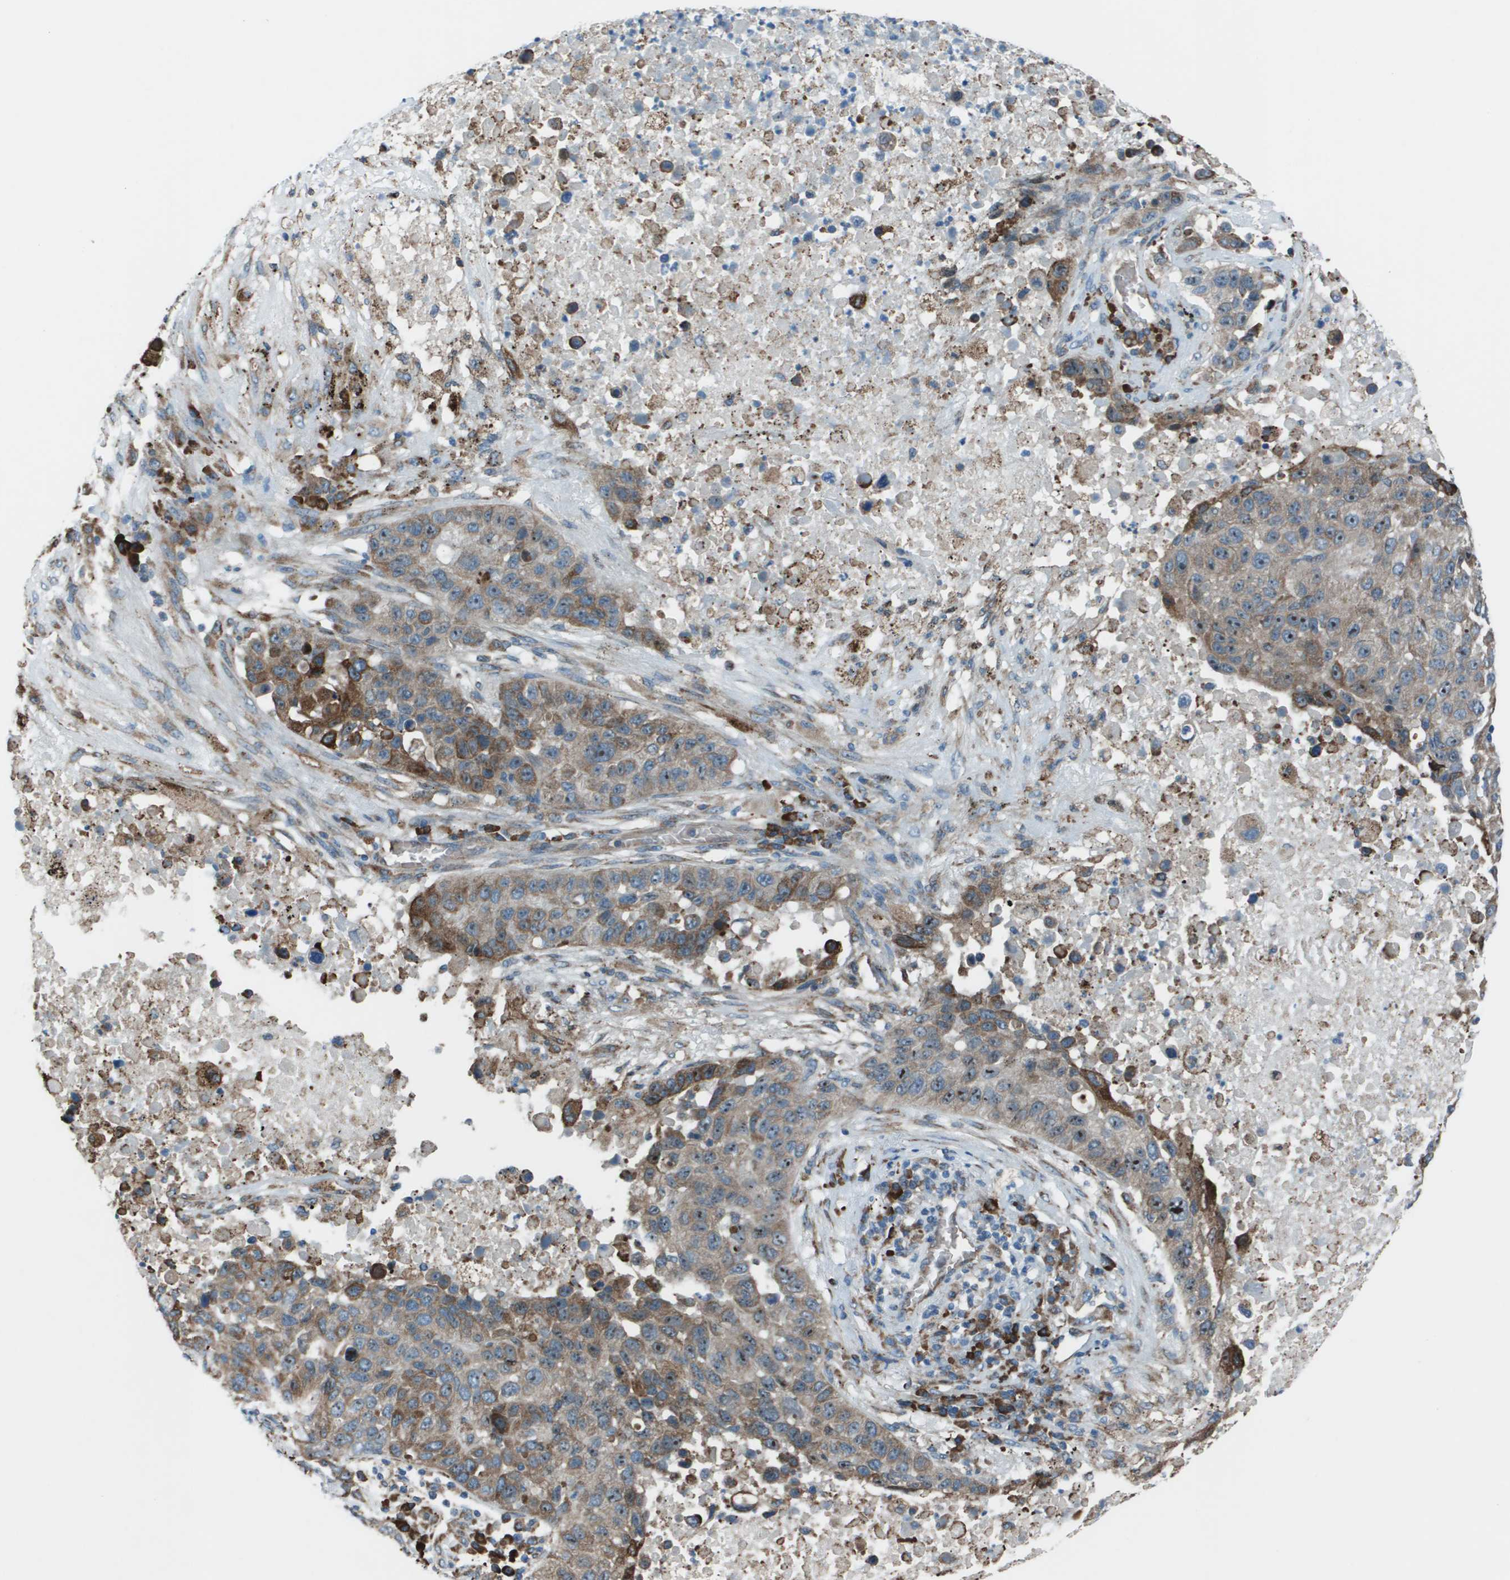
{"staining": {"intensity": "moderate", "quantity": "25%-75%", "location": "cytoplasmic/membranous,nuclear"}, "tissue": "lung cancer", "cell_type": "Tumor cells", "image_type": "cancer", "snomed": [{"axis": "morphology", "description": "Squamous cell carcinoma, NOS"}, {"axis": "topography", "description": "Lung"}], "caption": "Protein expression analysis of squamous cell carcinoma (lung) reveals moderate cytoplasmic/membranous and nuclear staining in about 25%-75% of tumor cells.", "gene": "UTS2", "patient": {"sex": "male", "age": 57}}